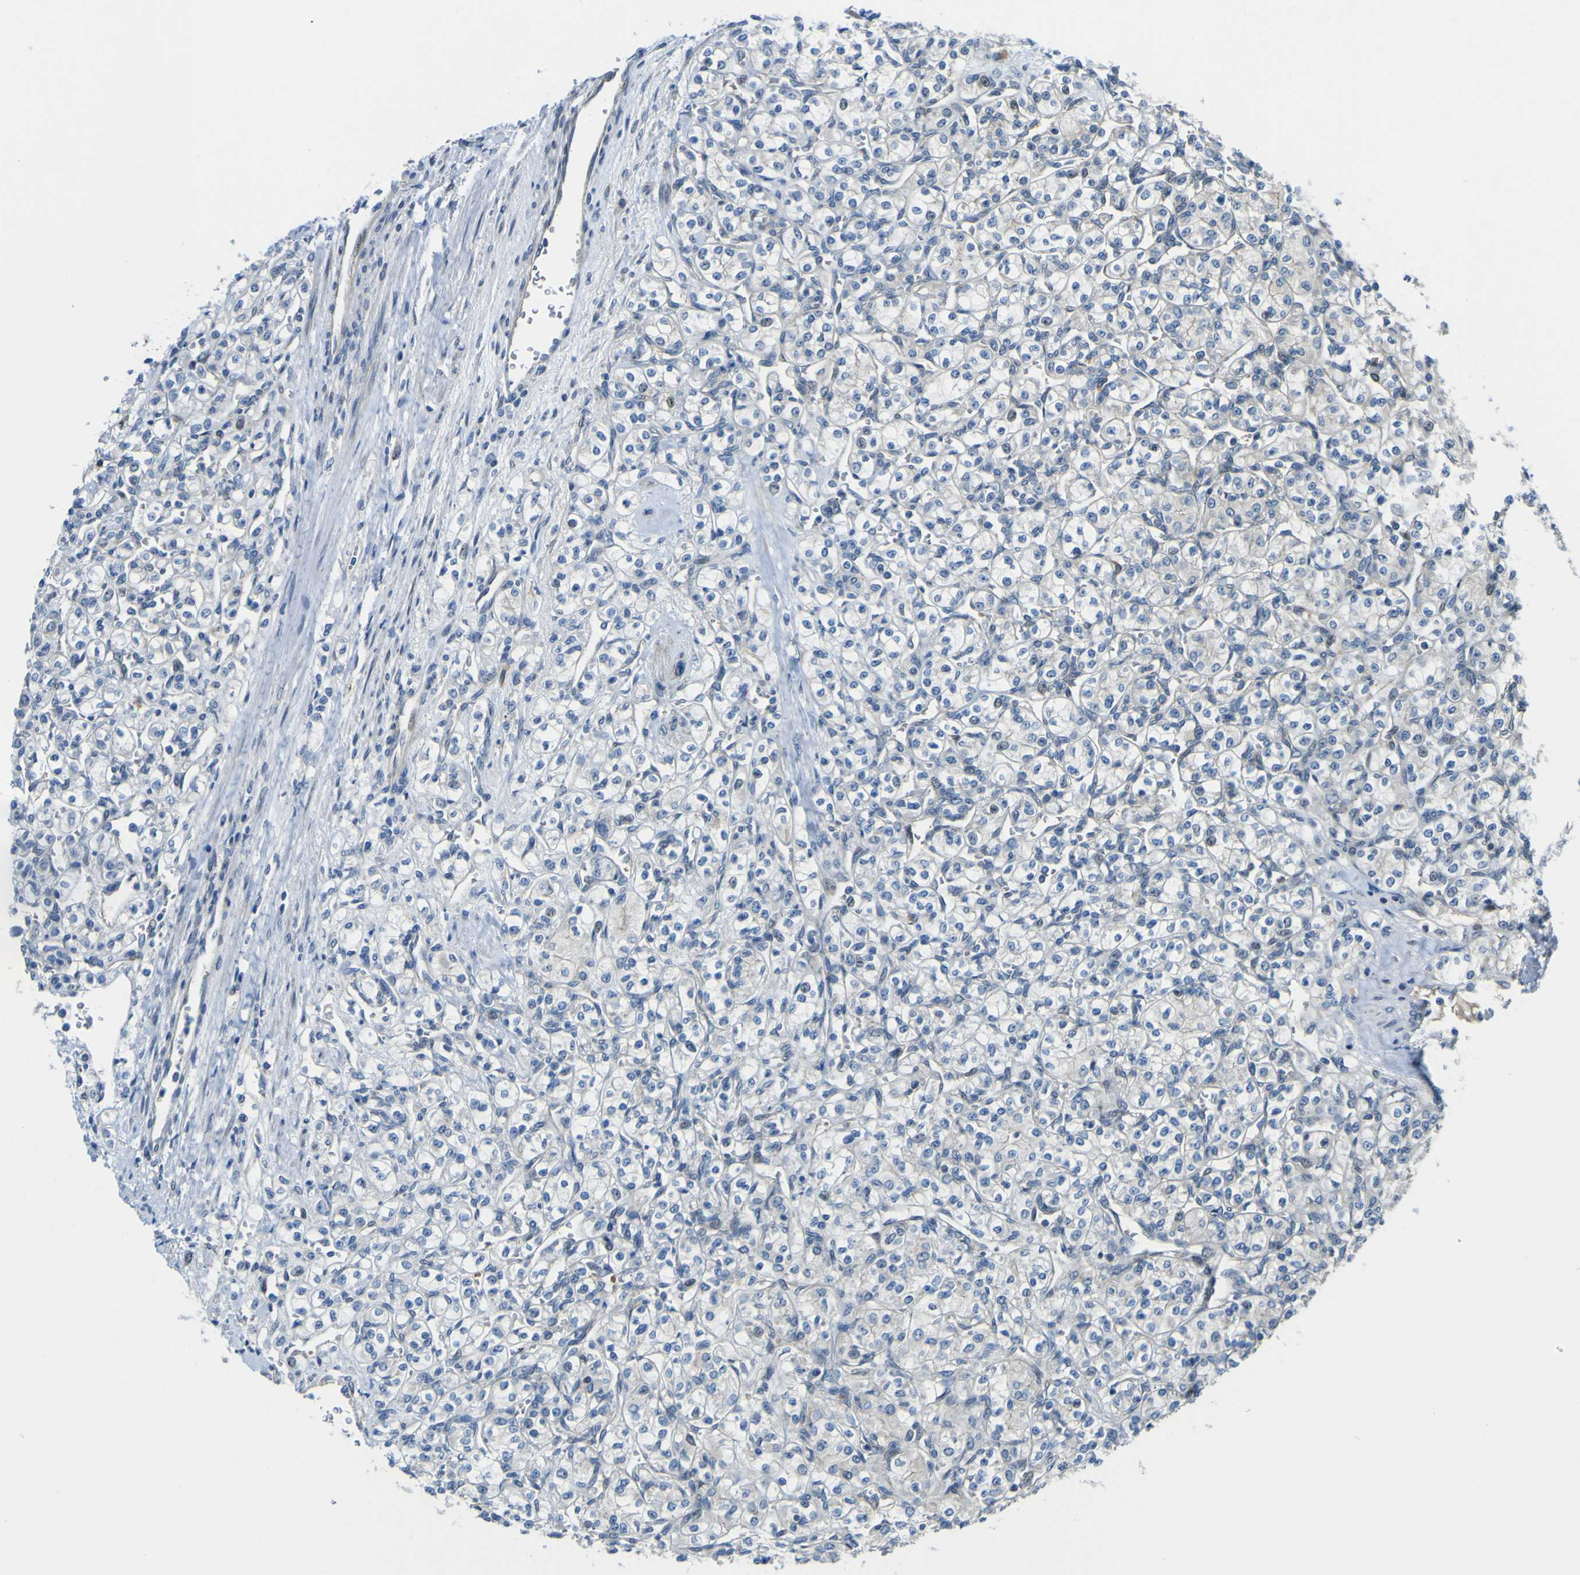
{"staining": {"intensity": "negative", "quantity": "none", "location": "none"}, "tissue": "renal cancer", "cell_type": "Tumor cells", "image_type": "cancer", "snomed": [{"axis": "morphology", "description": "Adenocarcinoma, NOS"}, {"axis": "topography", "description": "Kidney"}], "caption": "Protein analysis of renal adenocarcinoma shows no significant expression in tumor cells.", "gene": "KDM7A", "patient": {"sex": "male", "age": 77}}